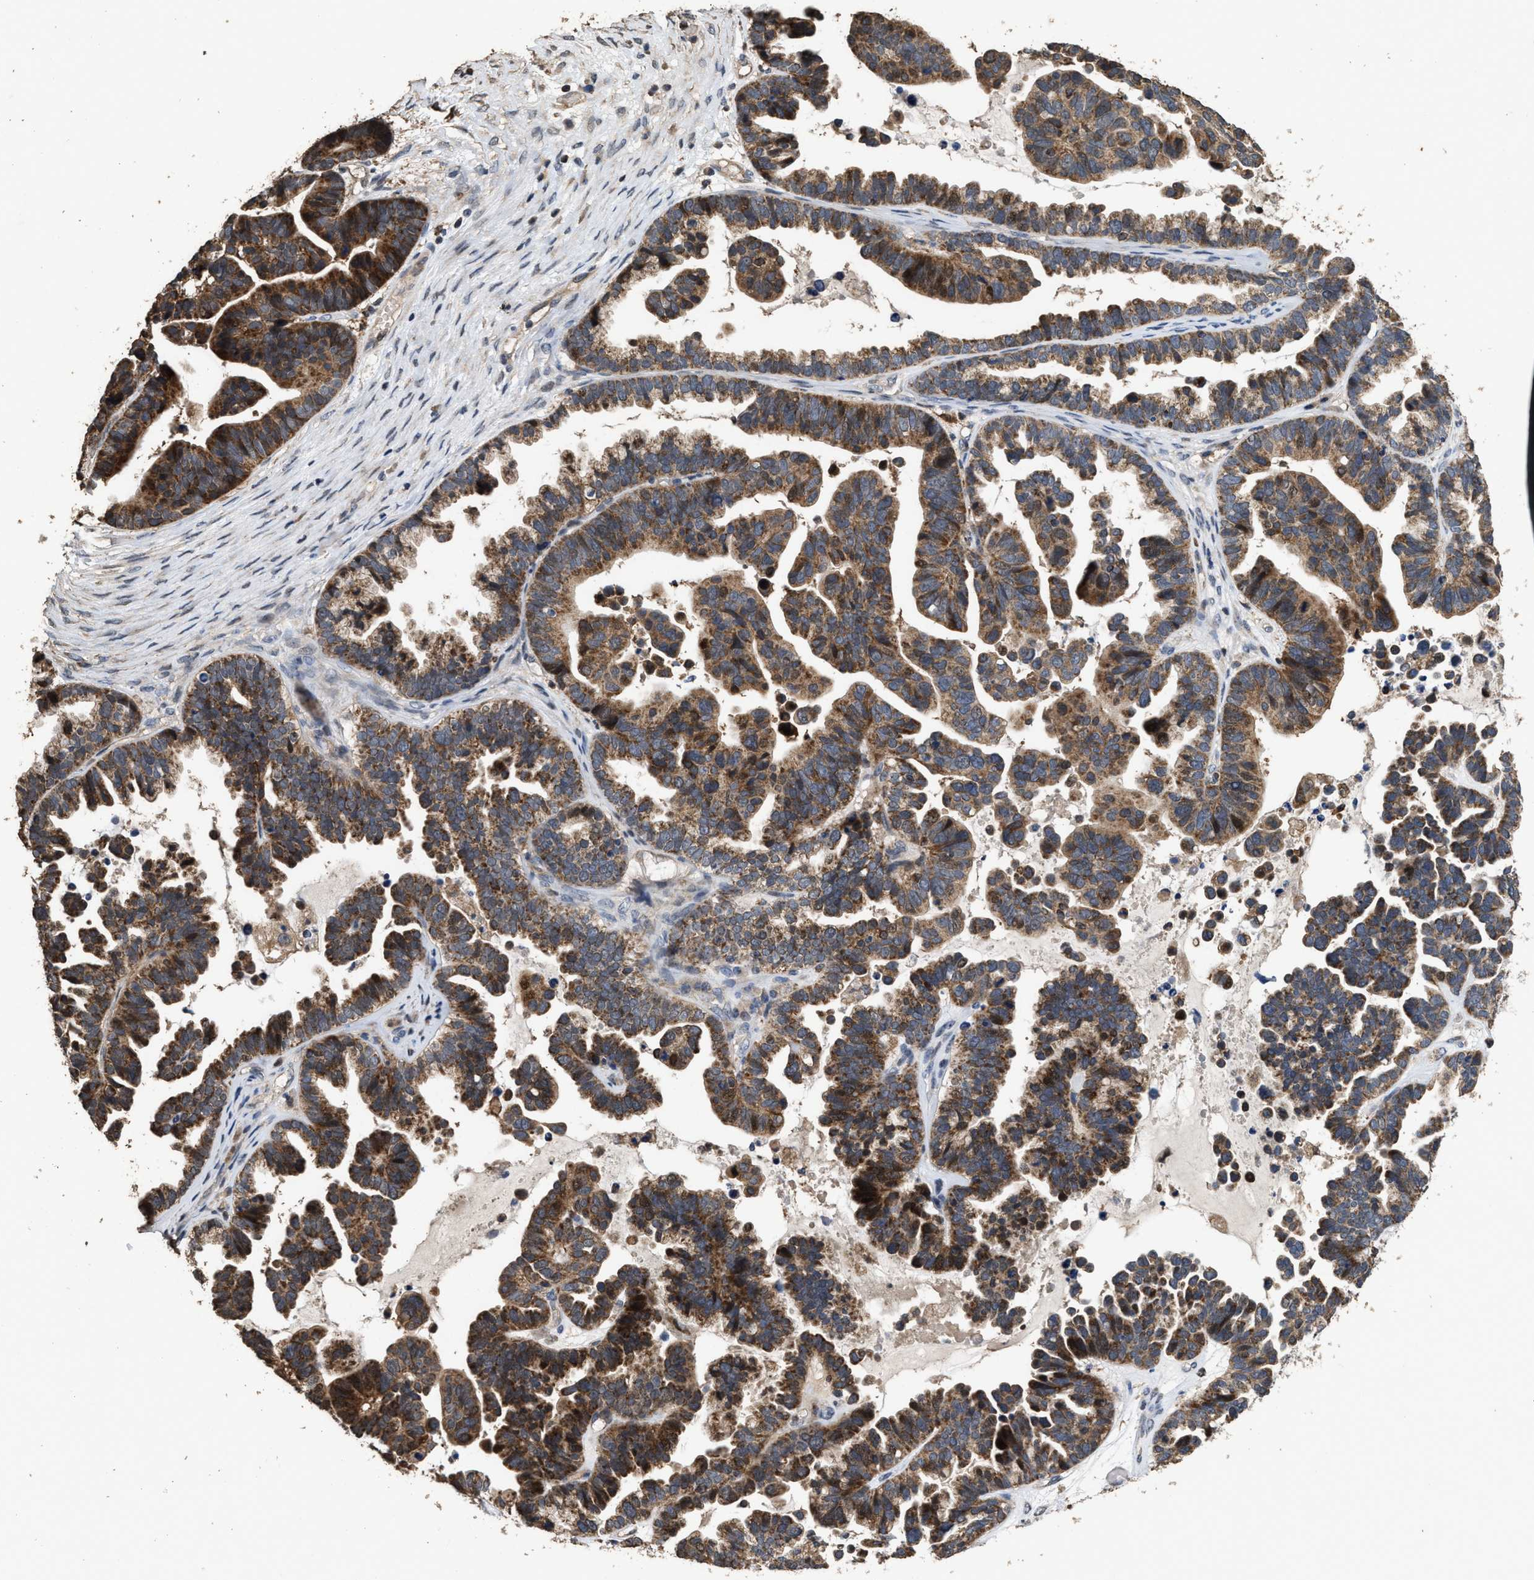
{"staining": {"intensity": "strong", "quantity": ">75%", "location": "cytoplasmic/membranous"}, "tissue": "ovarian cancer", "cell_type": "Tumor cells", "image_type": "cancer", "snomed": [{"axis": "morphology", "description": "Cystadenocarcinoma, serous, NOS"}, {"axis": "topography", "description": "Ovary"}], "caption": "The image displays a brown stain indicating the presence of a protein in the cytoplasmic/membranous of tumor cells in ovarian serous cystadenocarcinoma. Using DAB (brown) and hematoxylin (blue) stains, captured at high magnification using brightfield microscopy.", "gene": "TDRKH", "patient": {"sex": "female", "age": 56}}